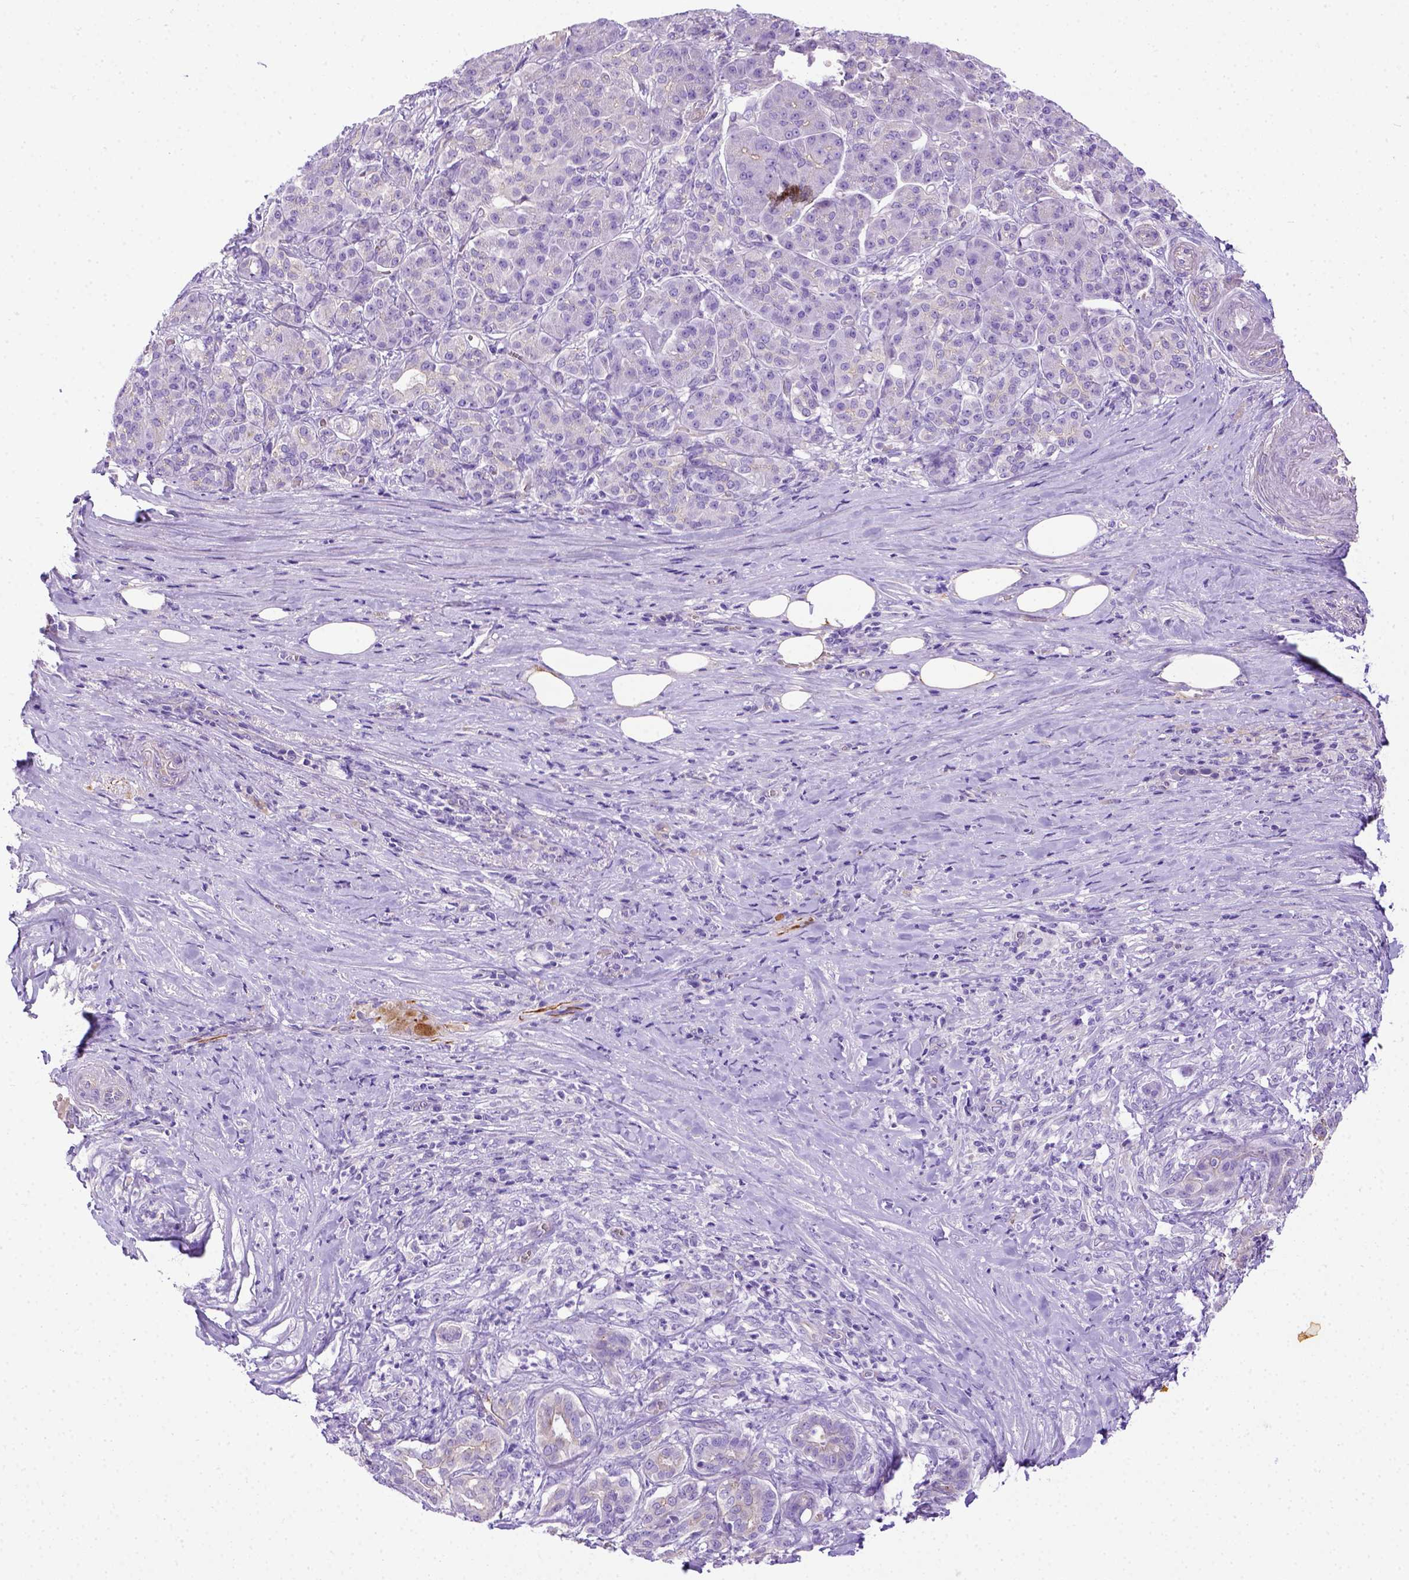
{"staining": {"intensity": "weak", "quantity": ">75%", "location": "cytoplasmic/membranous"}, "tissue": "pancreatic cancer", "cell_type": "Tumor cells", "image_type": "cancer", "snomed": [{"axis": "morphology", "description": "Normal tissue, NOS"}, {"axis": "morphology", "description": "Inflammation, NOS"}, {"axis": "morphology", "description": "Adenocarcinoma, NOS"}, {"axis": "topography", "description": "Pancreas"}], "caption": "Pancreatic cancer stained with DAB (3,3'-diaminobenzidine) immunohistochemistry (IHC) reveals low levels of weak cytoplasmic/membranous staining in about >75% of tumor cells.", "gene": "LRRC18", "patient": {"sex": "male", "age": 57}}